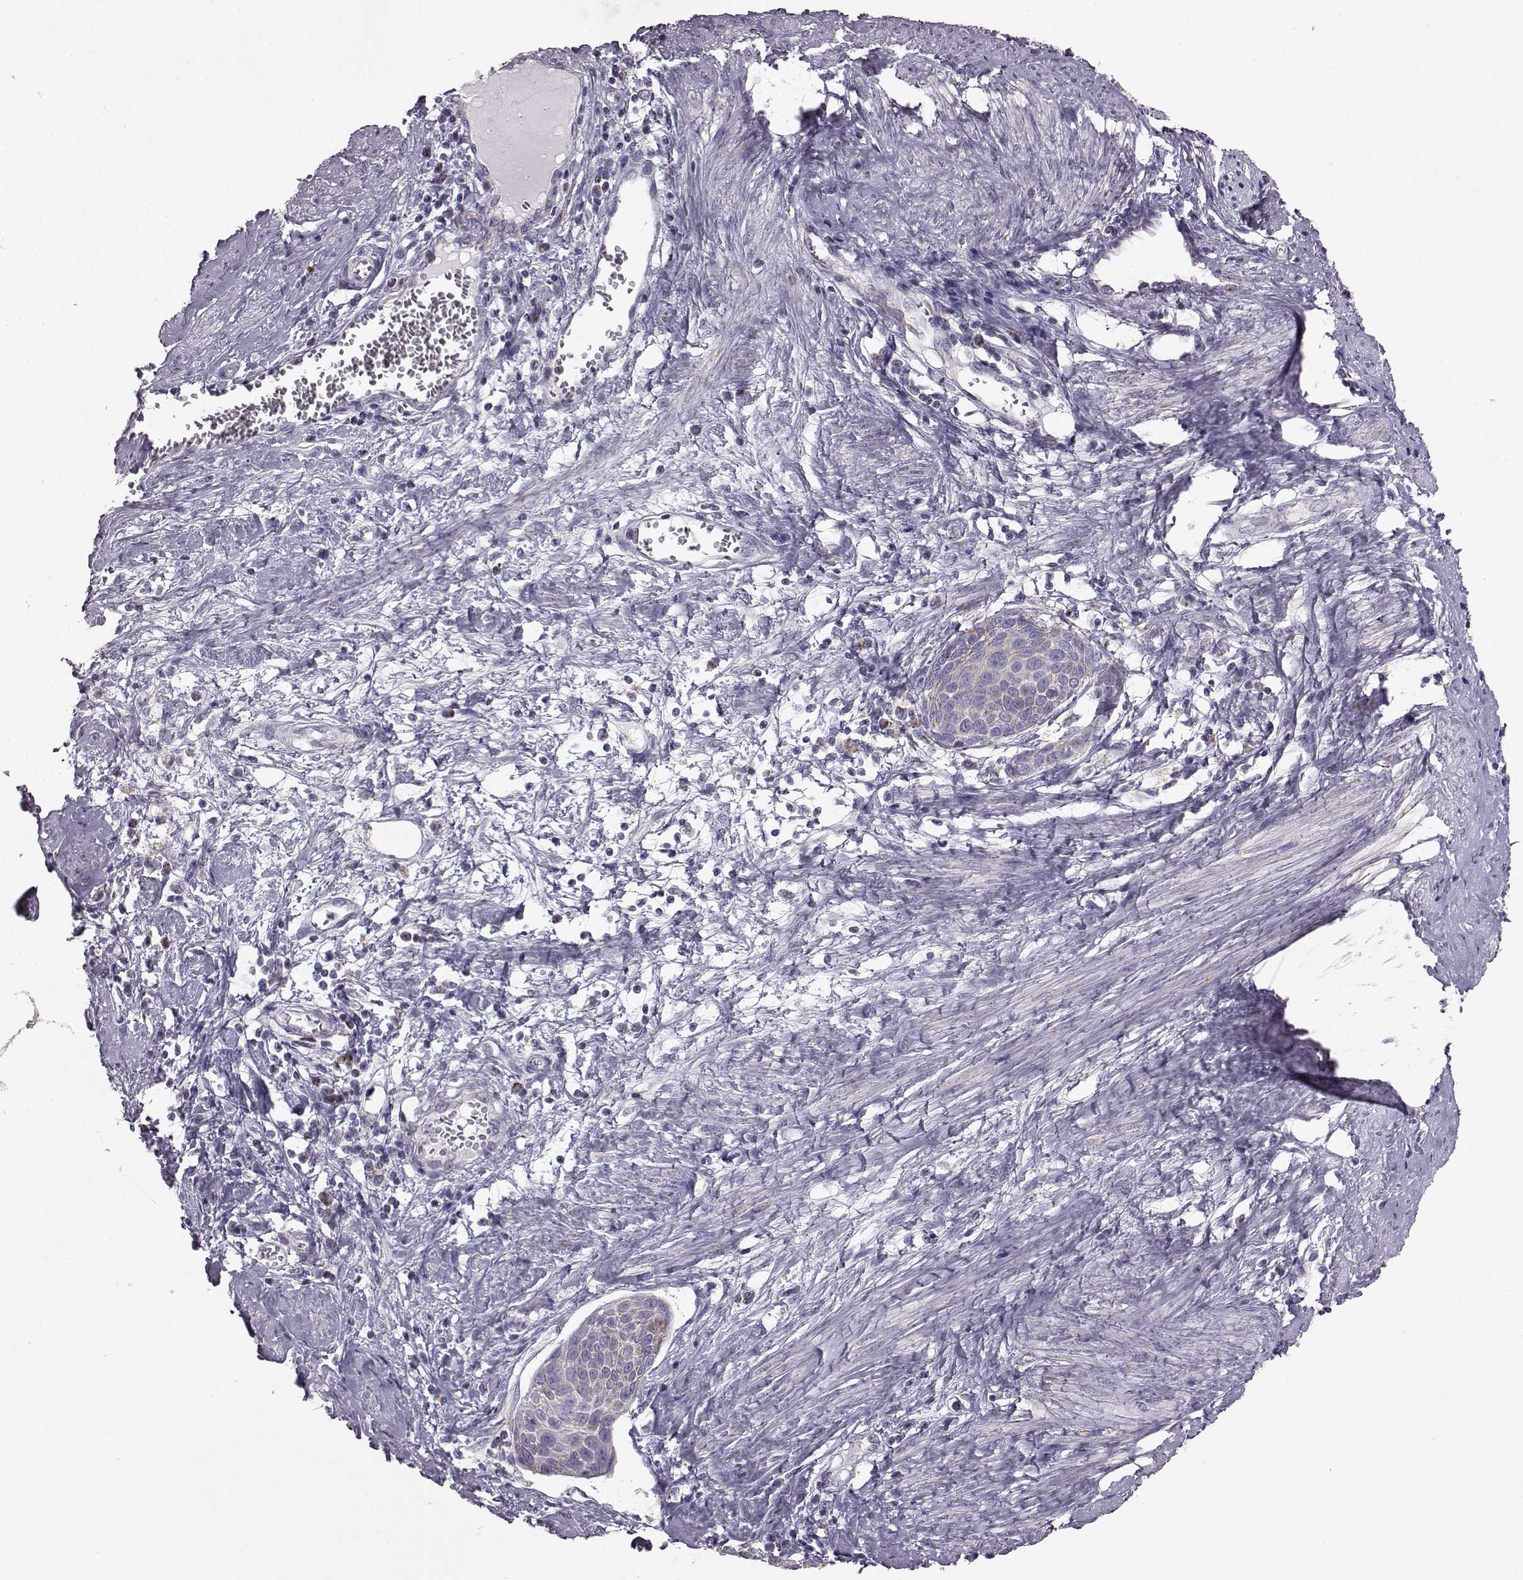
{"staining": {"intensity": "weak", "quantity": "<25%", "location": "cytoplasmic/membranous"}, "tissue": "cervical cancer", "cell_type": "Tumor cells", "image_type": "cancer", "snomed": [{"axis": "morphology", "description": "Squamous cell carcinoma, NOS"}, {"axis": "topography", "description": "Cervix"}], "caption": "A micrograph of human cervical cancer (squamous cell carcinoma) is negative for staining in tumor cells. Nuclei are stained in blue.", "gene": "ATP5MF", "patient": {"sex": "female", "age": 39}}